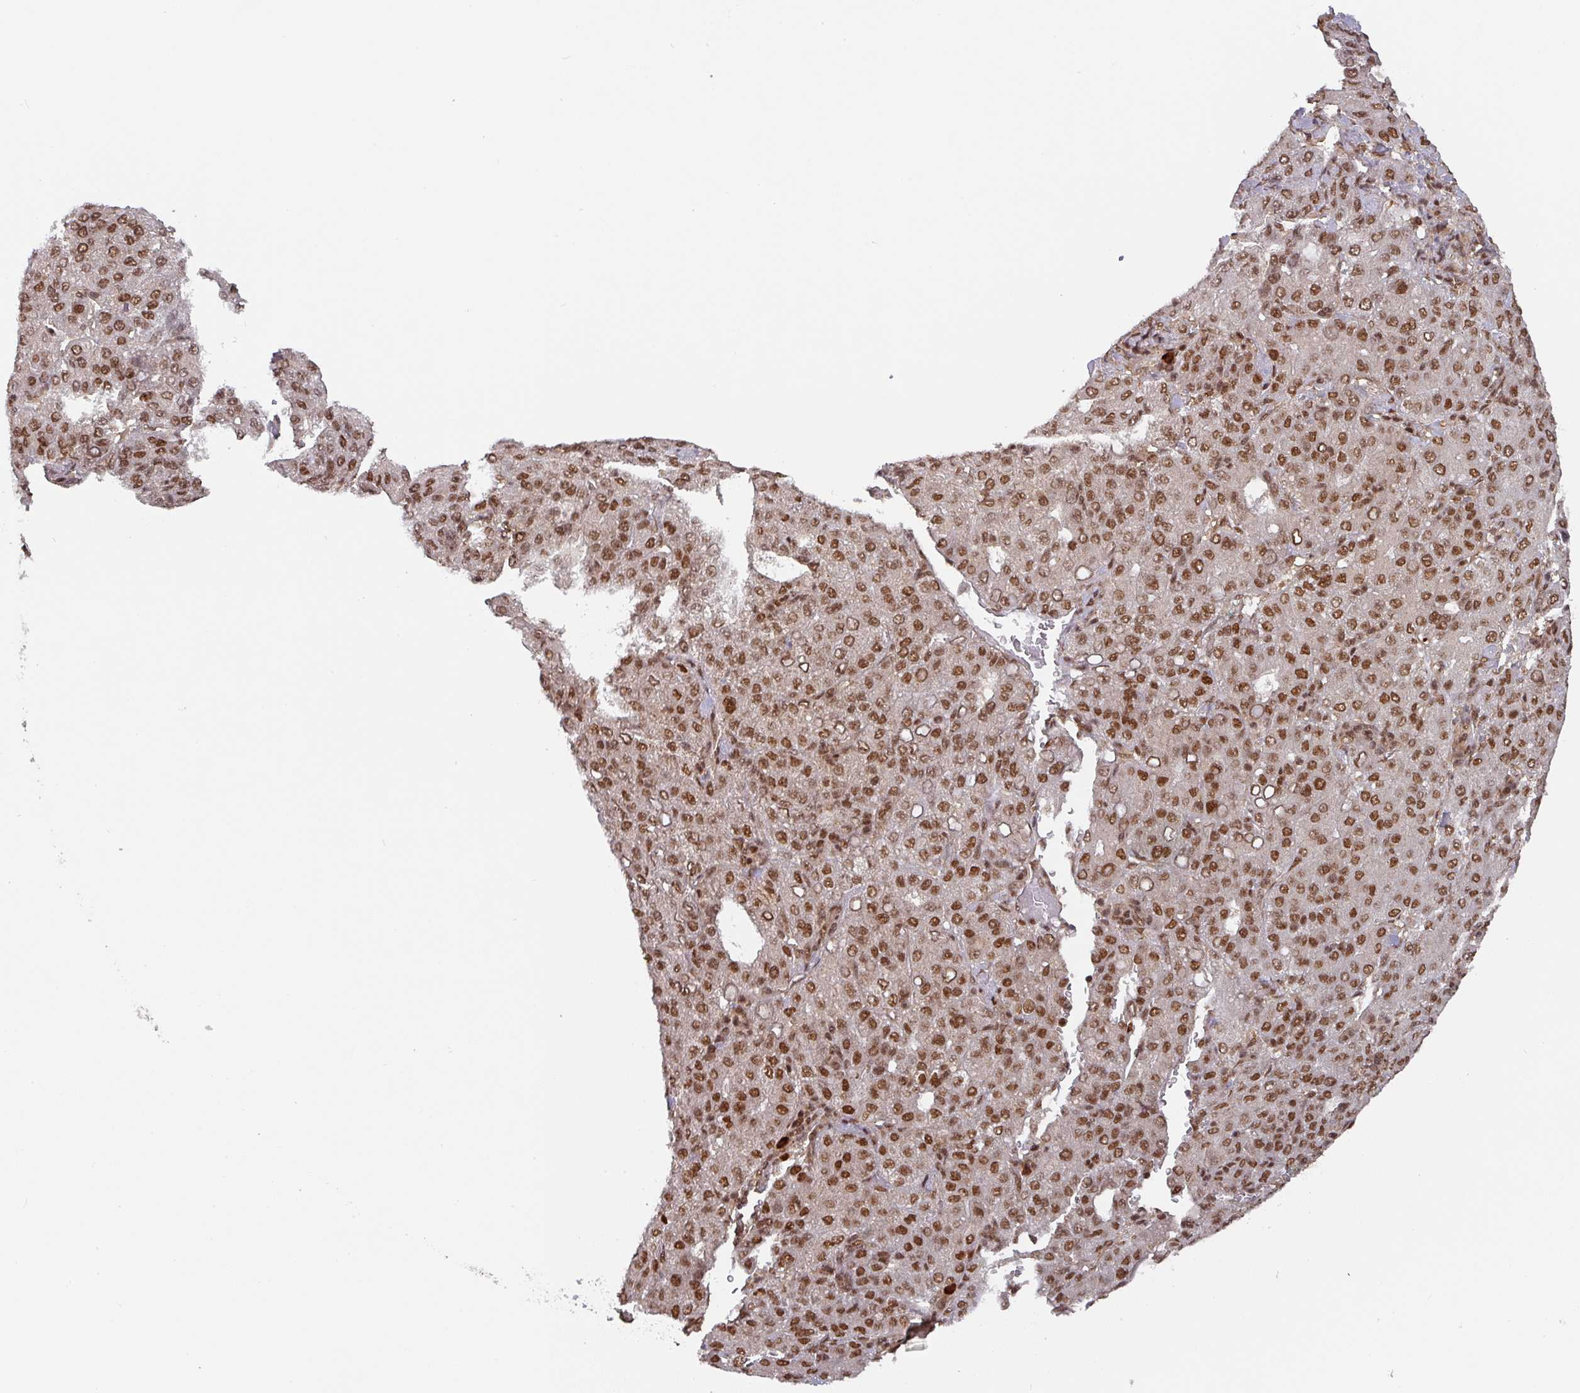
{"staining": {"intensity": "moderate", "quantity": ">75%", "location": "nuclear"}, "tissue": "liver cancer", "cell_type": "Tumor cells", "image_type": "cancer", "snomed": [{"axis": "morphology", "description": "Carcinoma, Hepatocellular, NOS"}, {"axis": "topography", "description": "Liver"}], "caption": "Immunohistochemical staining of liver cancer (hepatocellular carcinoma) shows medium levels of moderate nuclear expression in approximately >75% of tumor cells.", "gene": "DIDO1", "patient": {"sex": "male", "age": 65}}